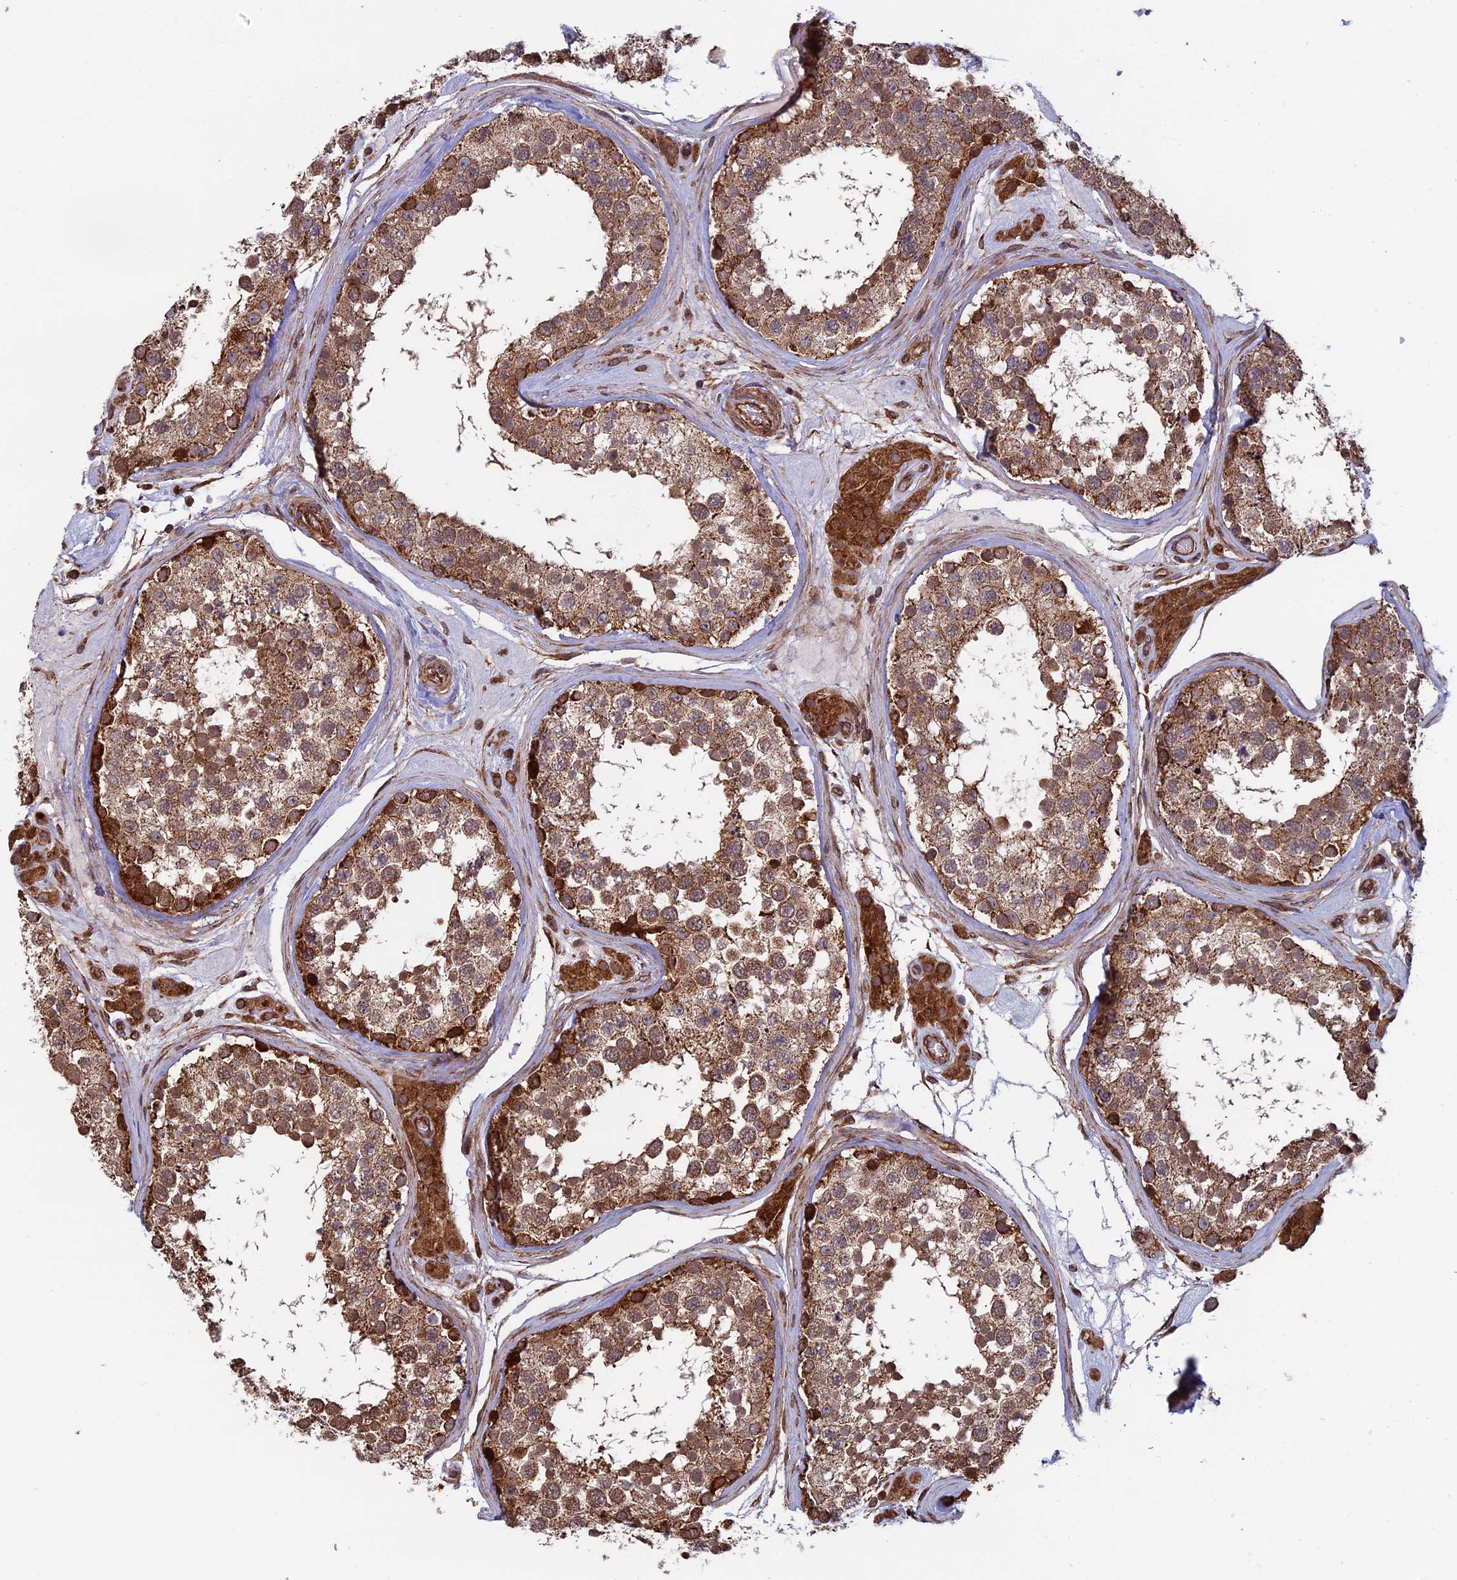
{"staining": {"intensity": "moderate", "quantity": ">75%", "location": "cytoplasmic/membranous"}, "tissue": "testis", "cell_type": "Cells in seminiferous ducts", "image_type": "normal", "snomed": [{"axis": "morphology", "description": "Normal tissue, NOS"}, {"axis": "topography", "description": "Testis"}], "caption": "Protein analysis of normal testis displays moderate cytoplasmic/membranous positivity in about >75% of cells in seminiferous ducts.", "gene": "CCDC8", "patient": {"sex": "male", "age": 46}}